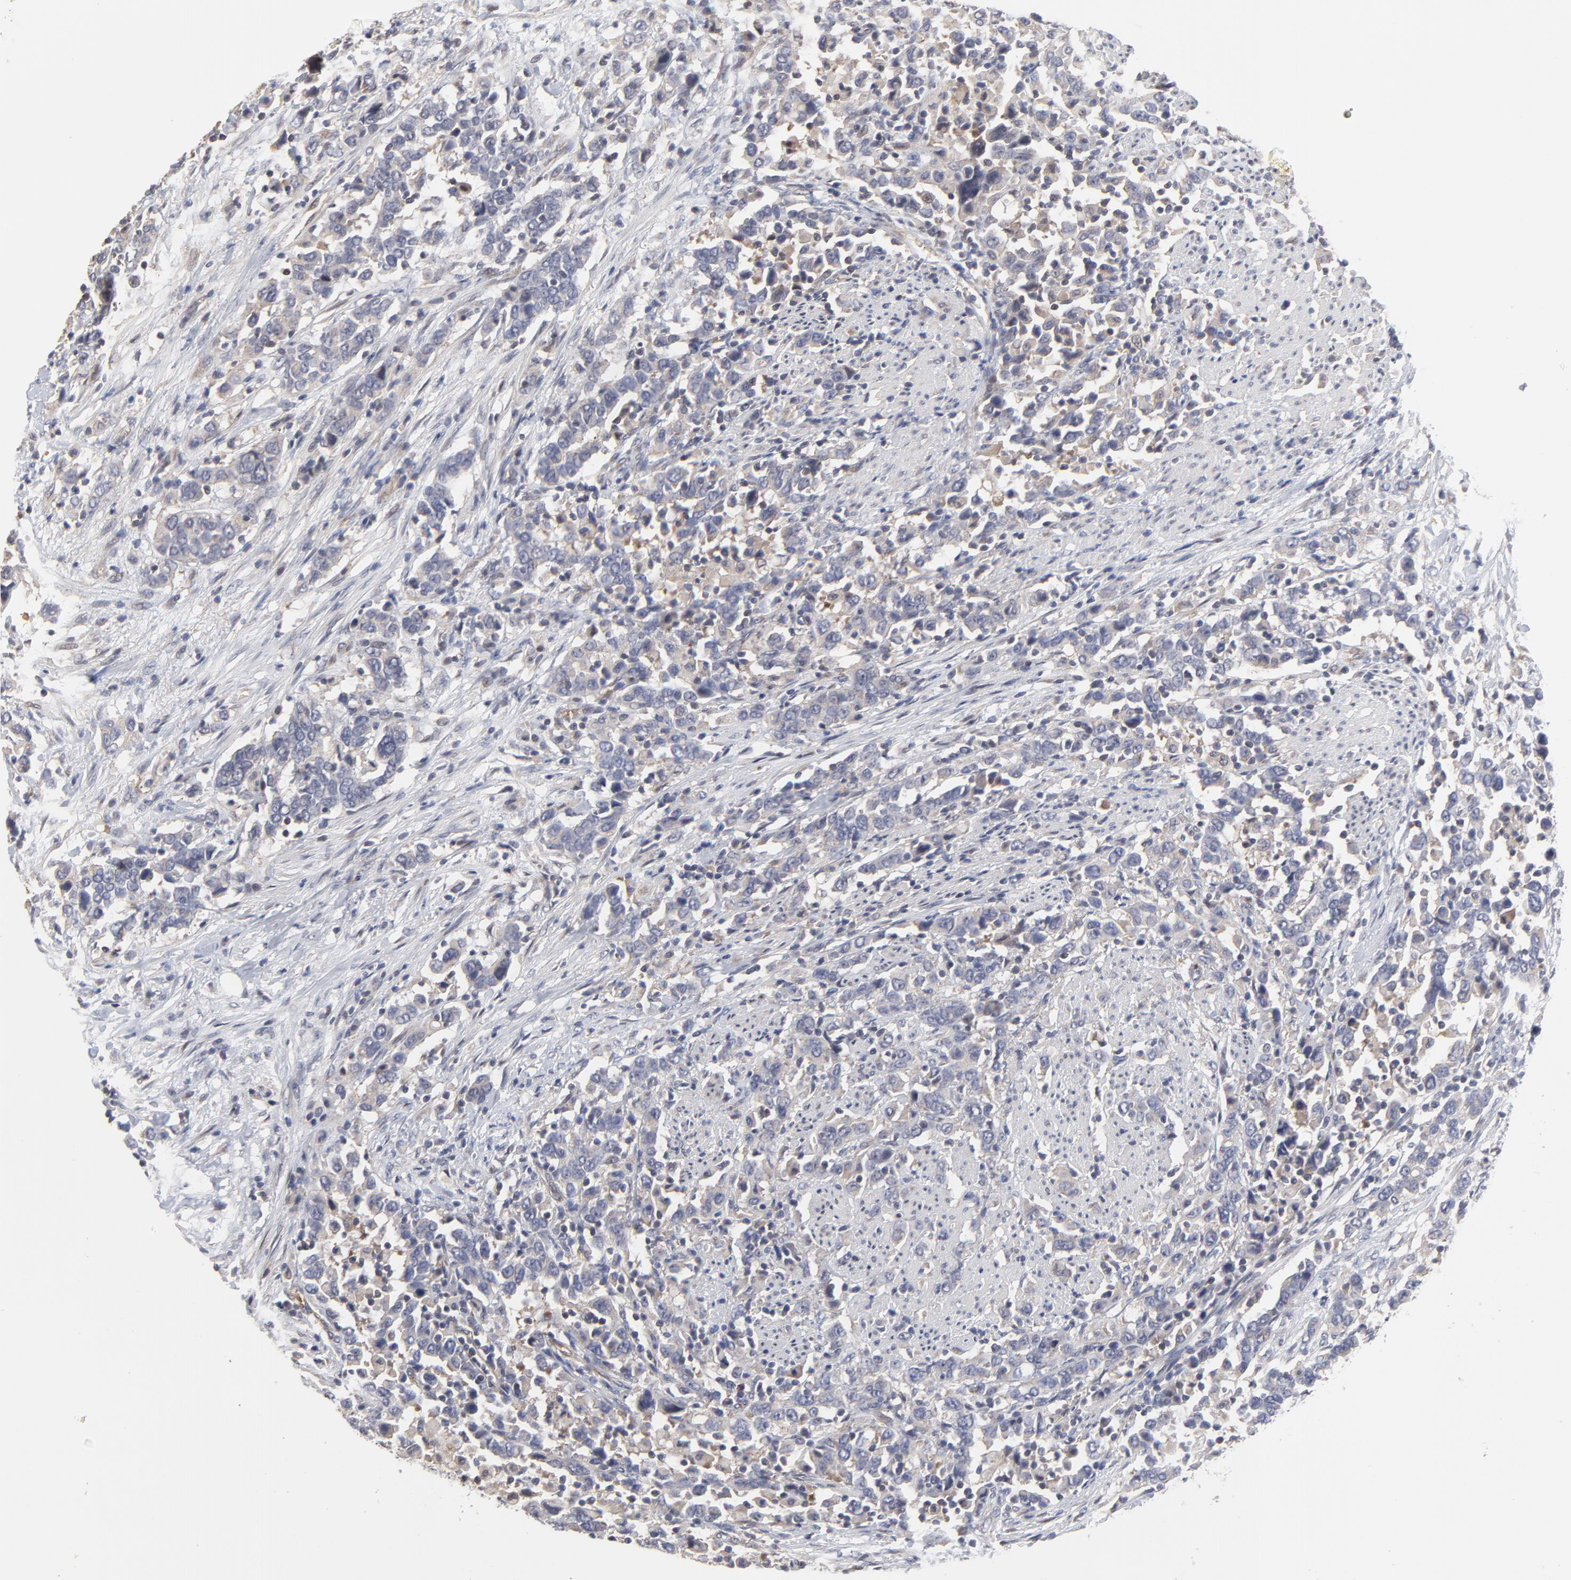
{"staining": {"intensity": "negative", "quantity": "none", "location": "none"}, "tissue": "urothelial cancer", "cell_type": "Tumor cells", "image_type": "cancer", "snomed": [{"axis": "morphology", "description": "Urothelial carcinoma, High grade"}, {"axis": "topography", "description": "Urinary bladder"}], "caption": "Image shows no protein positivity in tumor cells of high-grade urothelial carcinoma tissue.", "gene": "ZNF157", "patient": {"sex": "male", "age": 61}}